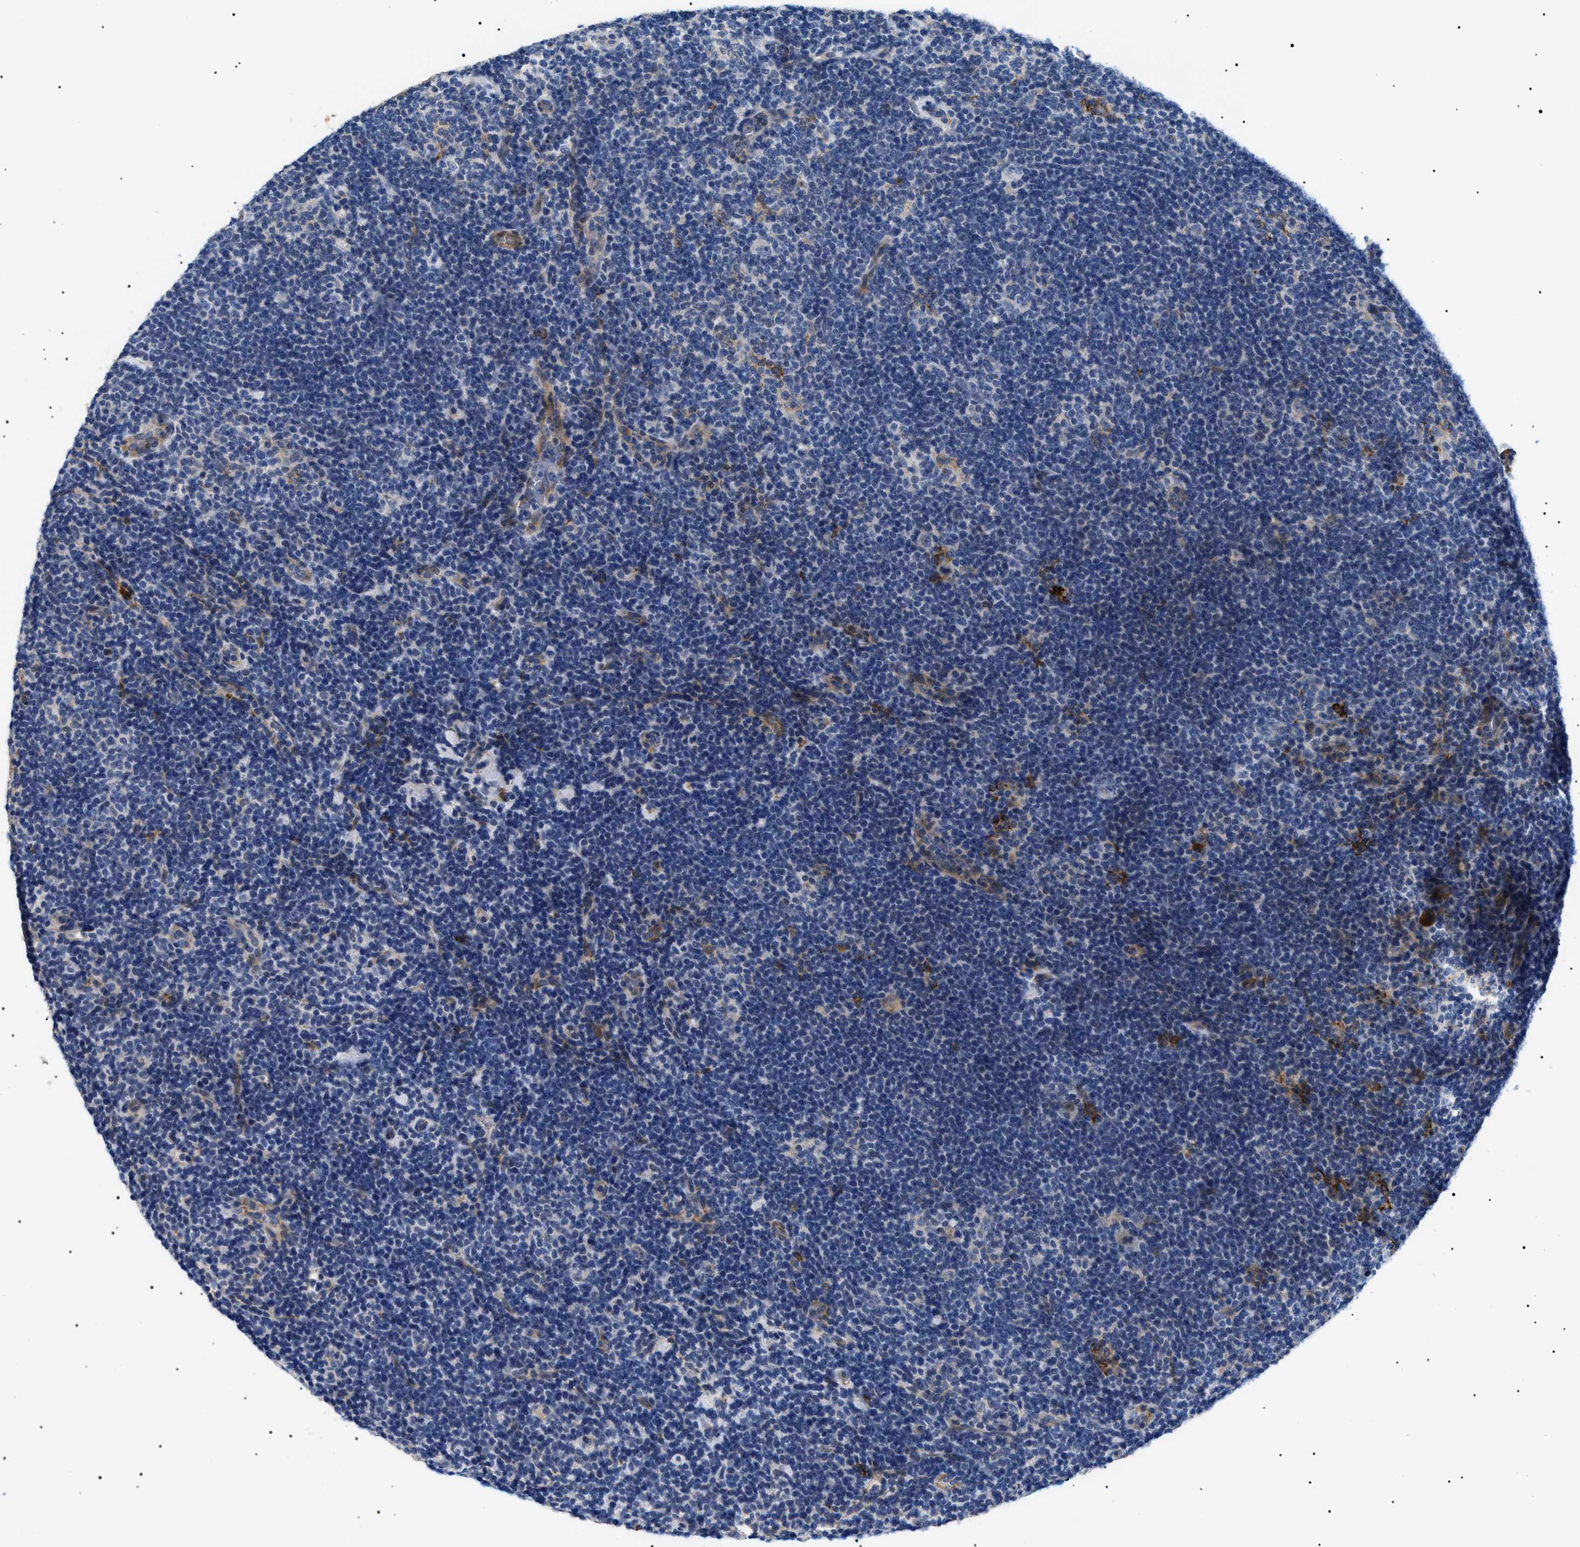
{"staining": {"intensity": "negative", "quantity": "none", "location": "none"}, "tissue": "lymphoma", "cell_type": "Tumor cells", "image_type": "cancer", "snomed": [{"axis": "morphology", "description": "Hodgkin's disease, NOS"}, {"axis": "topography", "description": "Lymph node"}], "caption": "A histopathology image of lymphoma stained for a protein demonstrates no brown staining in tumor cells. (Stains: DAB (3,3'-diaminobenzidine) immunohistochemistry with hematoxylin counter stain, Microscopy: brightfield microscopy at high magnification).", "gene": "TMEM222", "patient": {"sex": "female", "age": 57}}